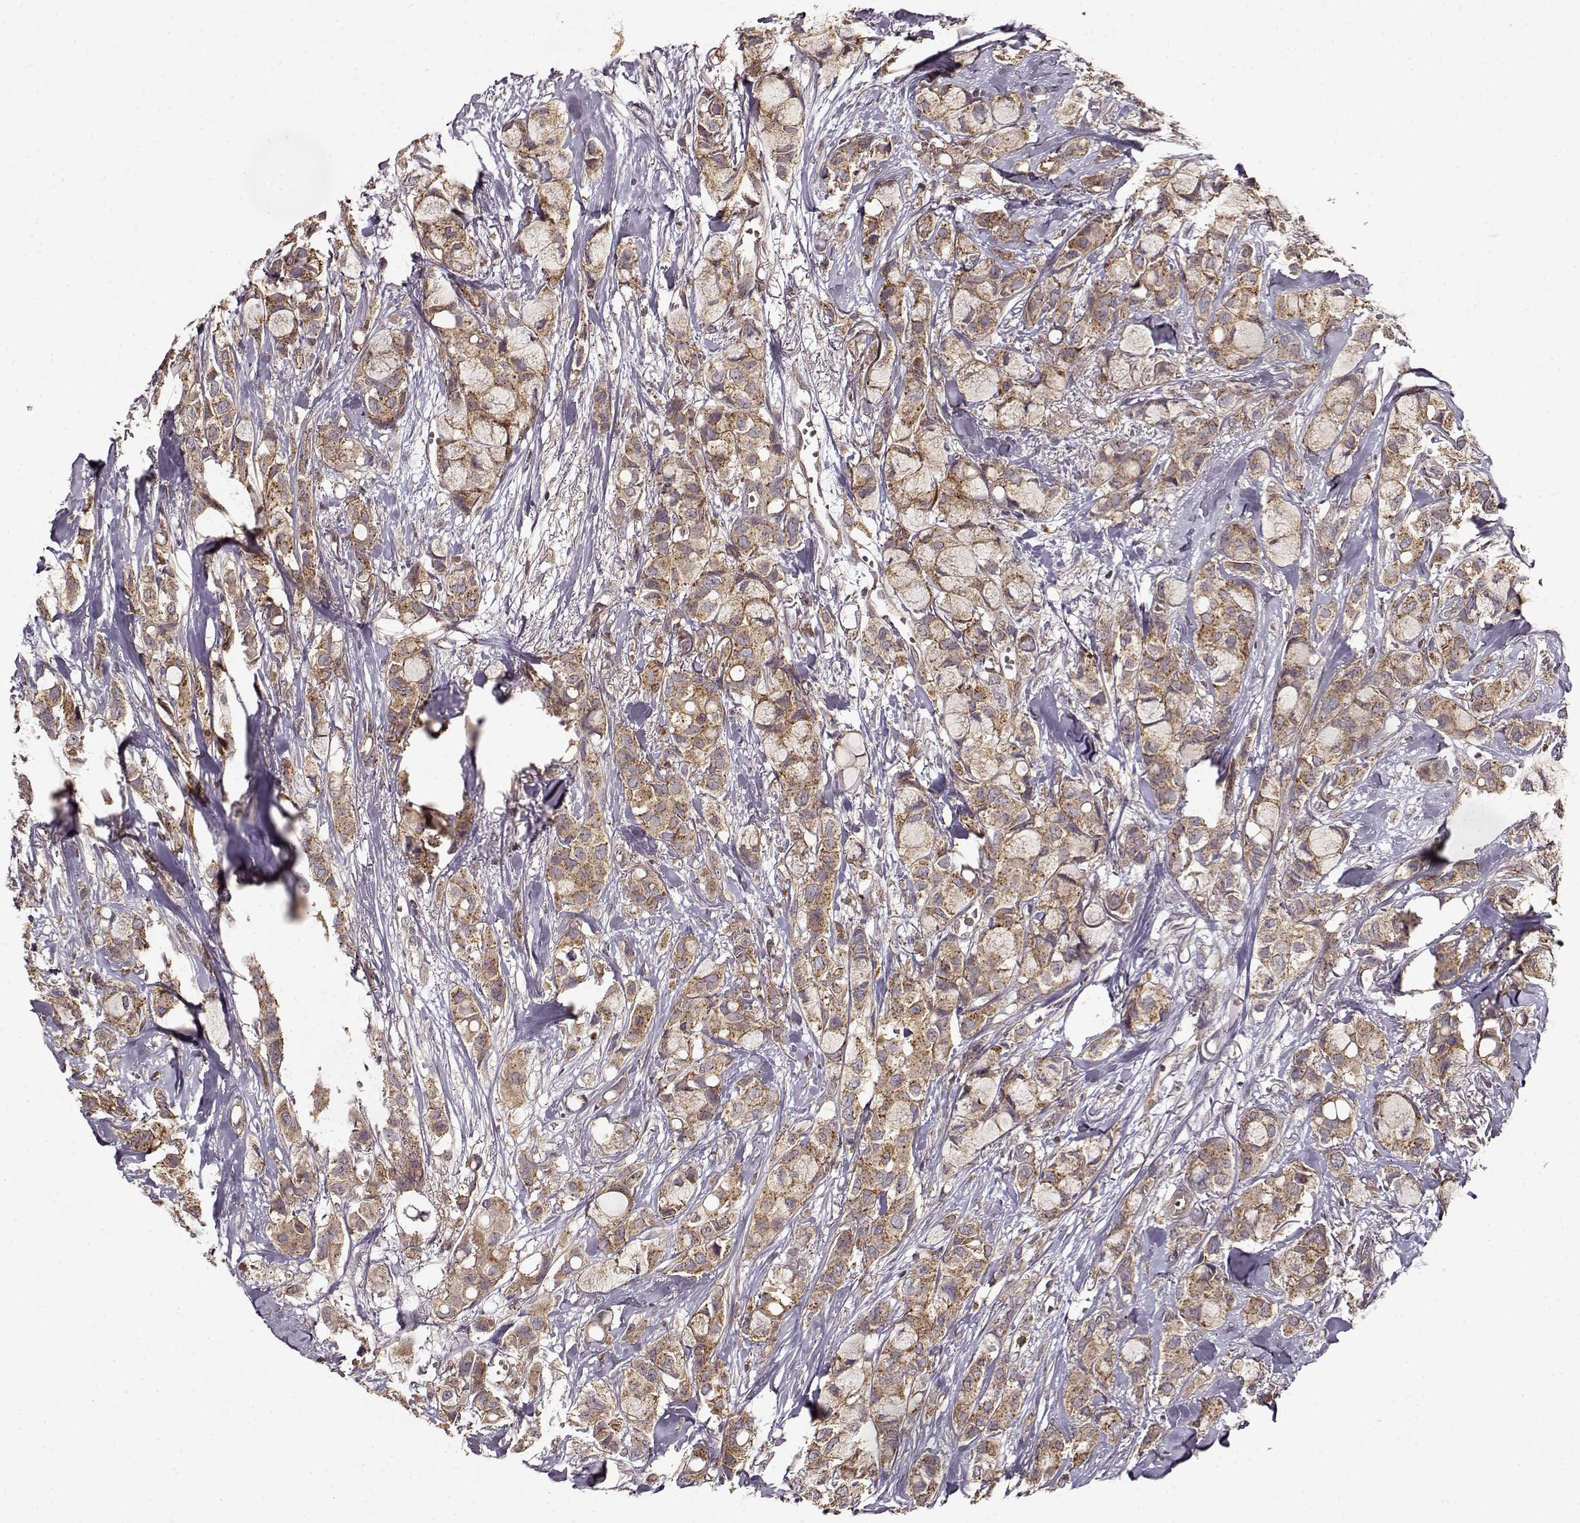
{"staining": {"intensity": "moderate", "quantity": ">75%", "location": "cytoplasmic/membranous"}, "tissue": "breast cancer", "cell_type": "Tumor cells", "image_type": "cancer", "snomed": [{"axis": "morphology", "description": "Duct carcinoma"}, {"axis": "topography", "description": "Breast"}], "caption": "High-power microscopy captured an immunohistochemistry histopathology image of breast cancer (invasive ductal carcinoma), revealing moderate cytoplasmic/membranous staining in about >75% of tumor cells. The staining was performed using DAB, with brown indicating positive protein expression. Nuclei are stained blue with hematoxylin.", "gene": "IFRD2", "patient": {"sex": "female", "age": 85}}